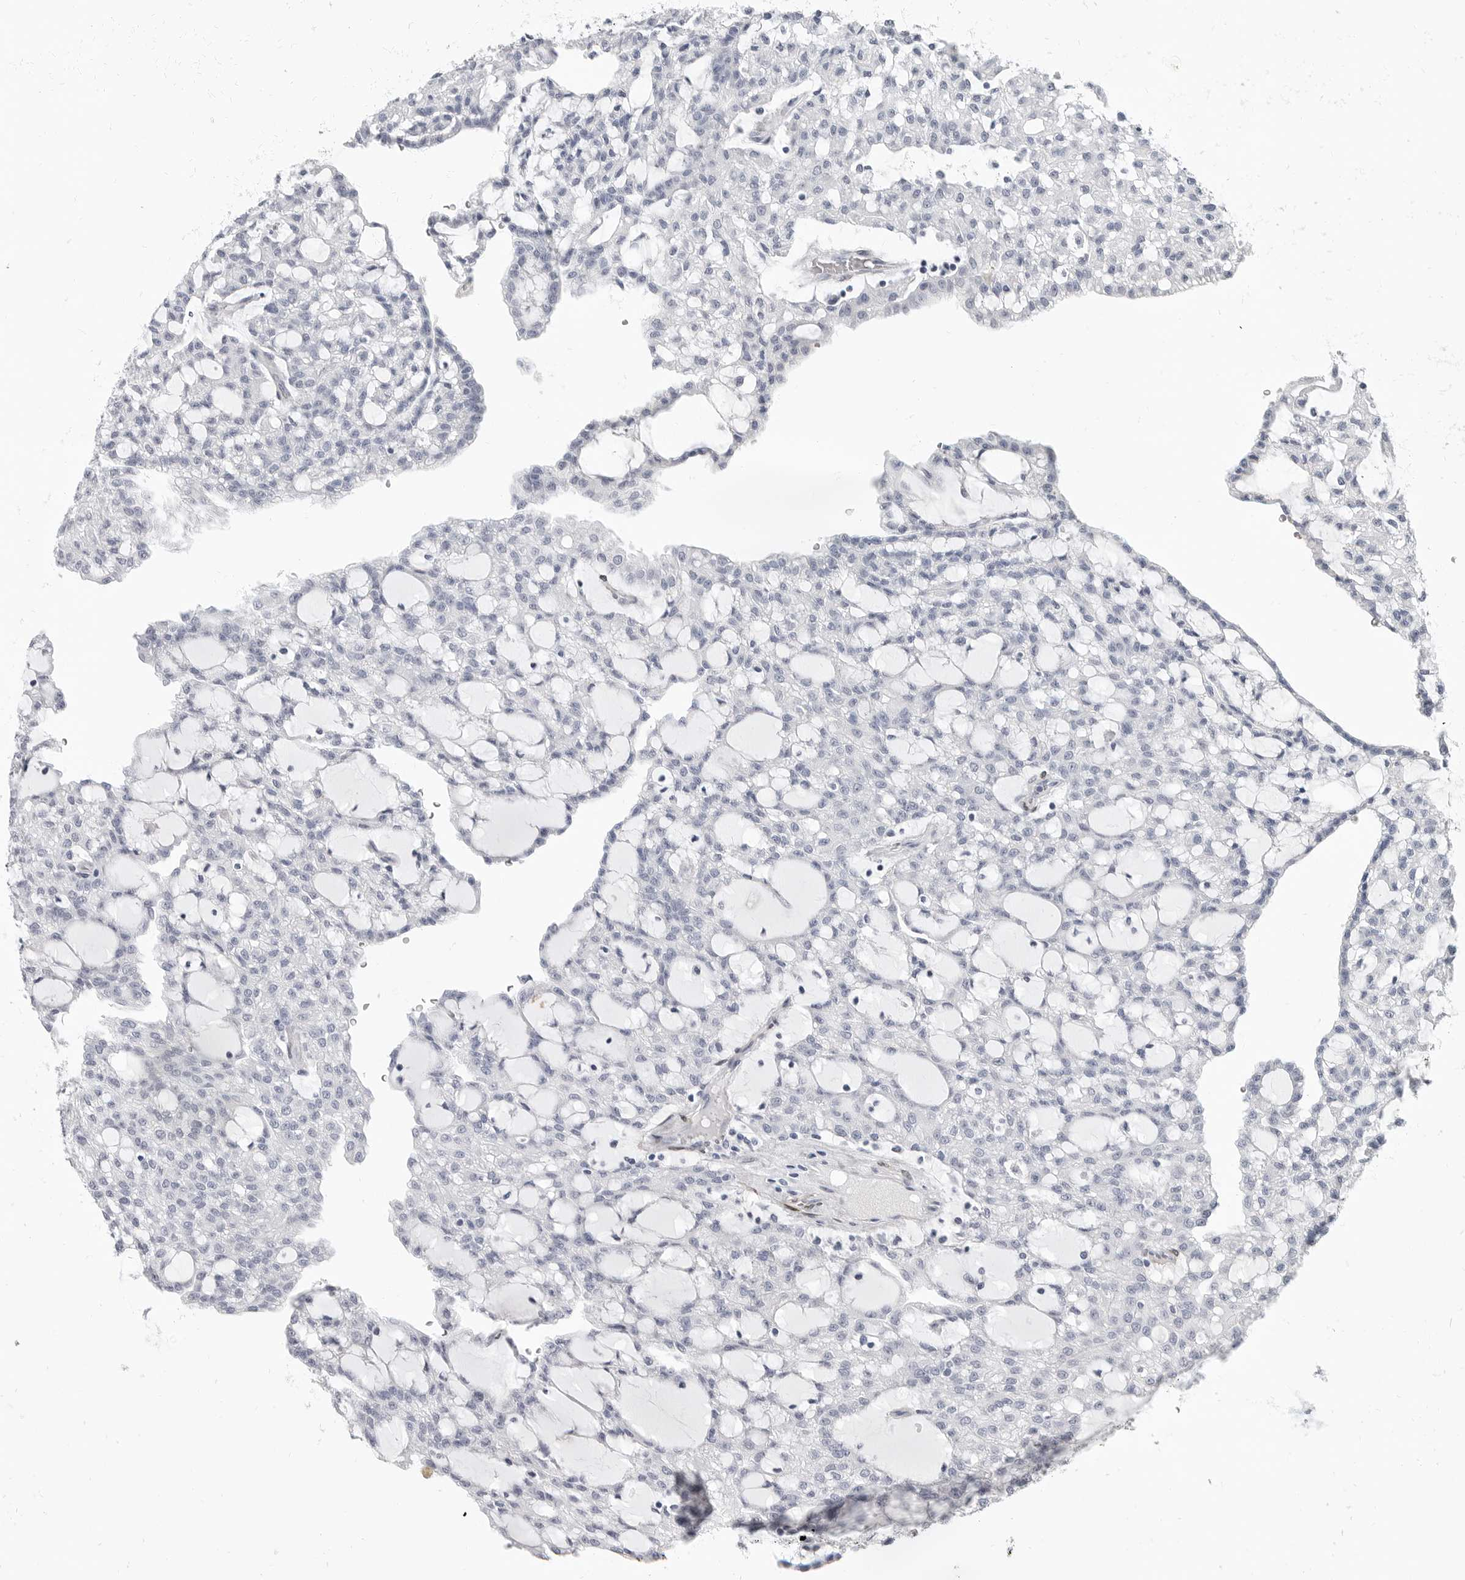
{"staining": {"intensity": "negative", "quantity": "none", "location": "none"}, "tissue": "renal cancer", "cell_type": "Tumor cells", "image_type": "cancer", "snomed": [{"axis": "morphology", "description": "Adenocarcinoma, NOS"}, {"axis": "topography", "description": "Kidney"}], "caption": "An immunohistochemistry (IHC) micrograph of renal cancer is shown. There is no staining in tumor cells of renal cancer.", "gene": "PLN", "patient": {"sex": "male", "age": 63}}